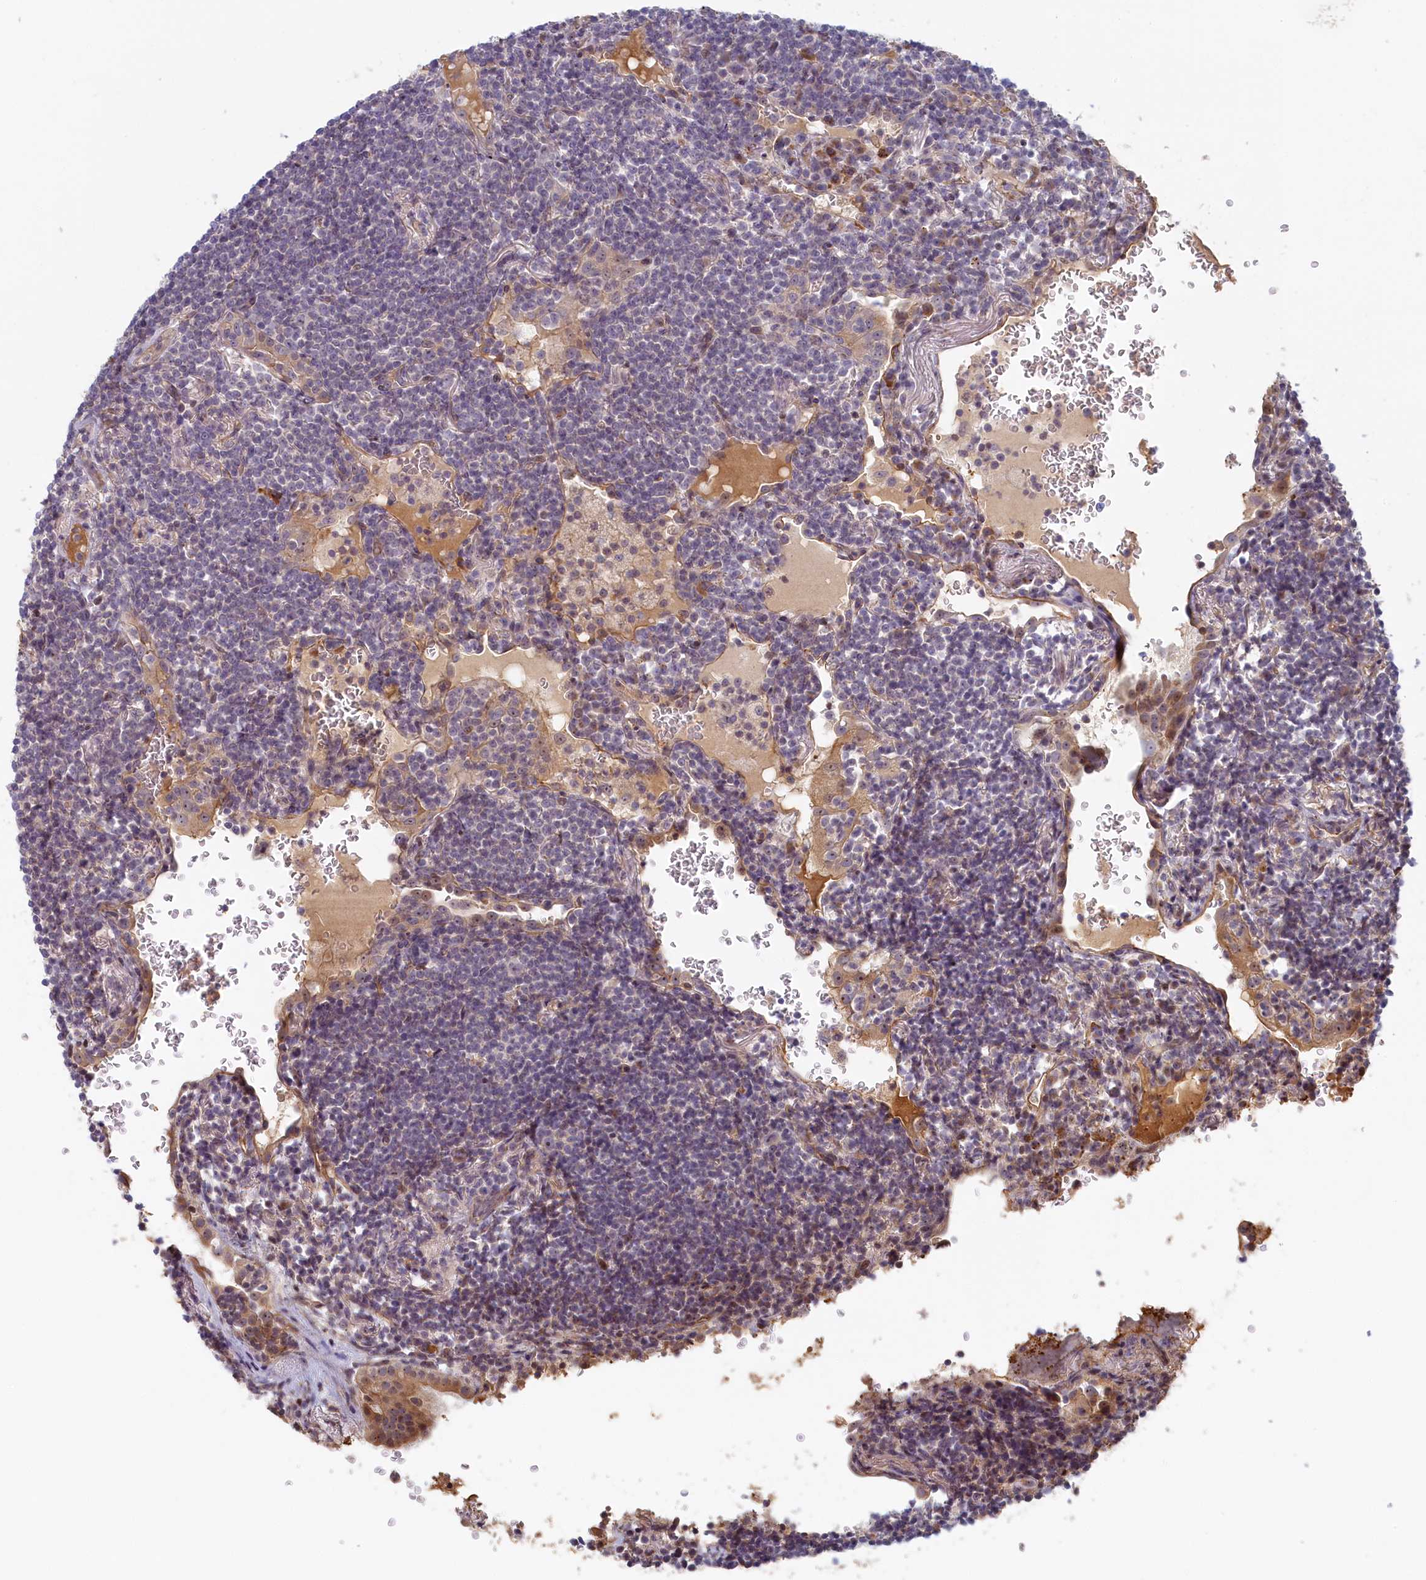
{"staining": {"intensity": "negative", "quantity": "none", "location": "none"}, "tissue": "lymphoma", "cell_type": "Tumor cells", "image_type": "cancer", "snomed": [{"axis": "morphology", "description": "Malignant lymphoma, non-Hodgkin's type, Low grade"}, {"axis": "topography", "description": "Lung"}], "caption": "Tumor cells are negative for brown protein staining in low-grade malignant lymphoma, non-Hodgkin's type. The staining was performed using DAB to visualize the protein expression in brown, while the nuclei were stained in blue with hematoxylin (Magnification: 20x).", "gene": "INTS4", "patient": {"sex": "female", "age": 71}}